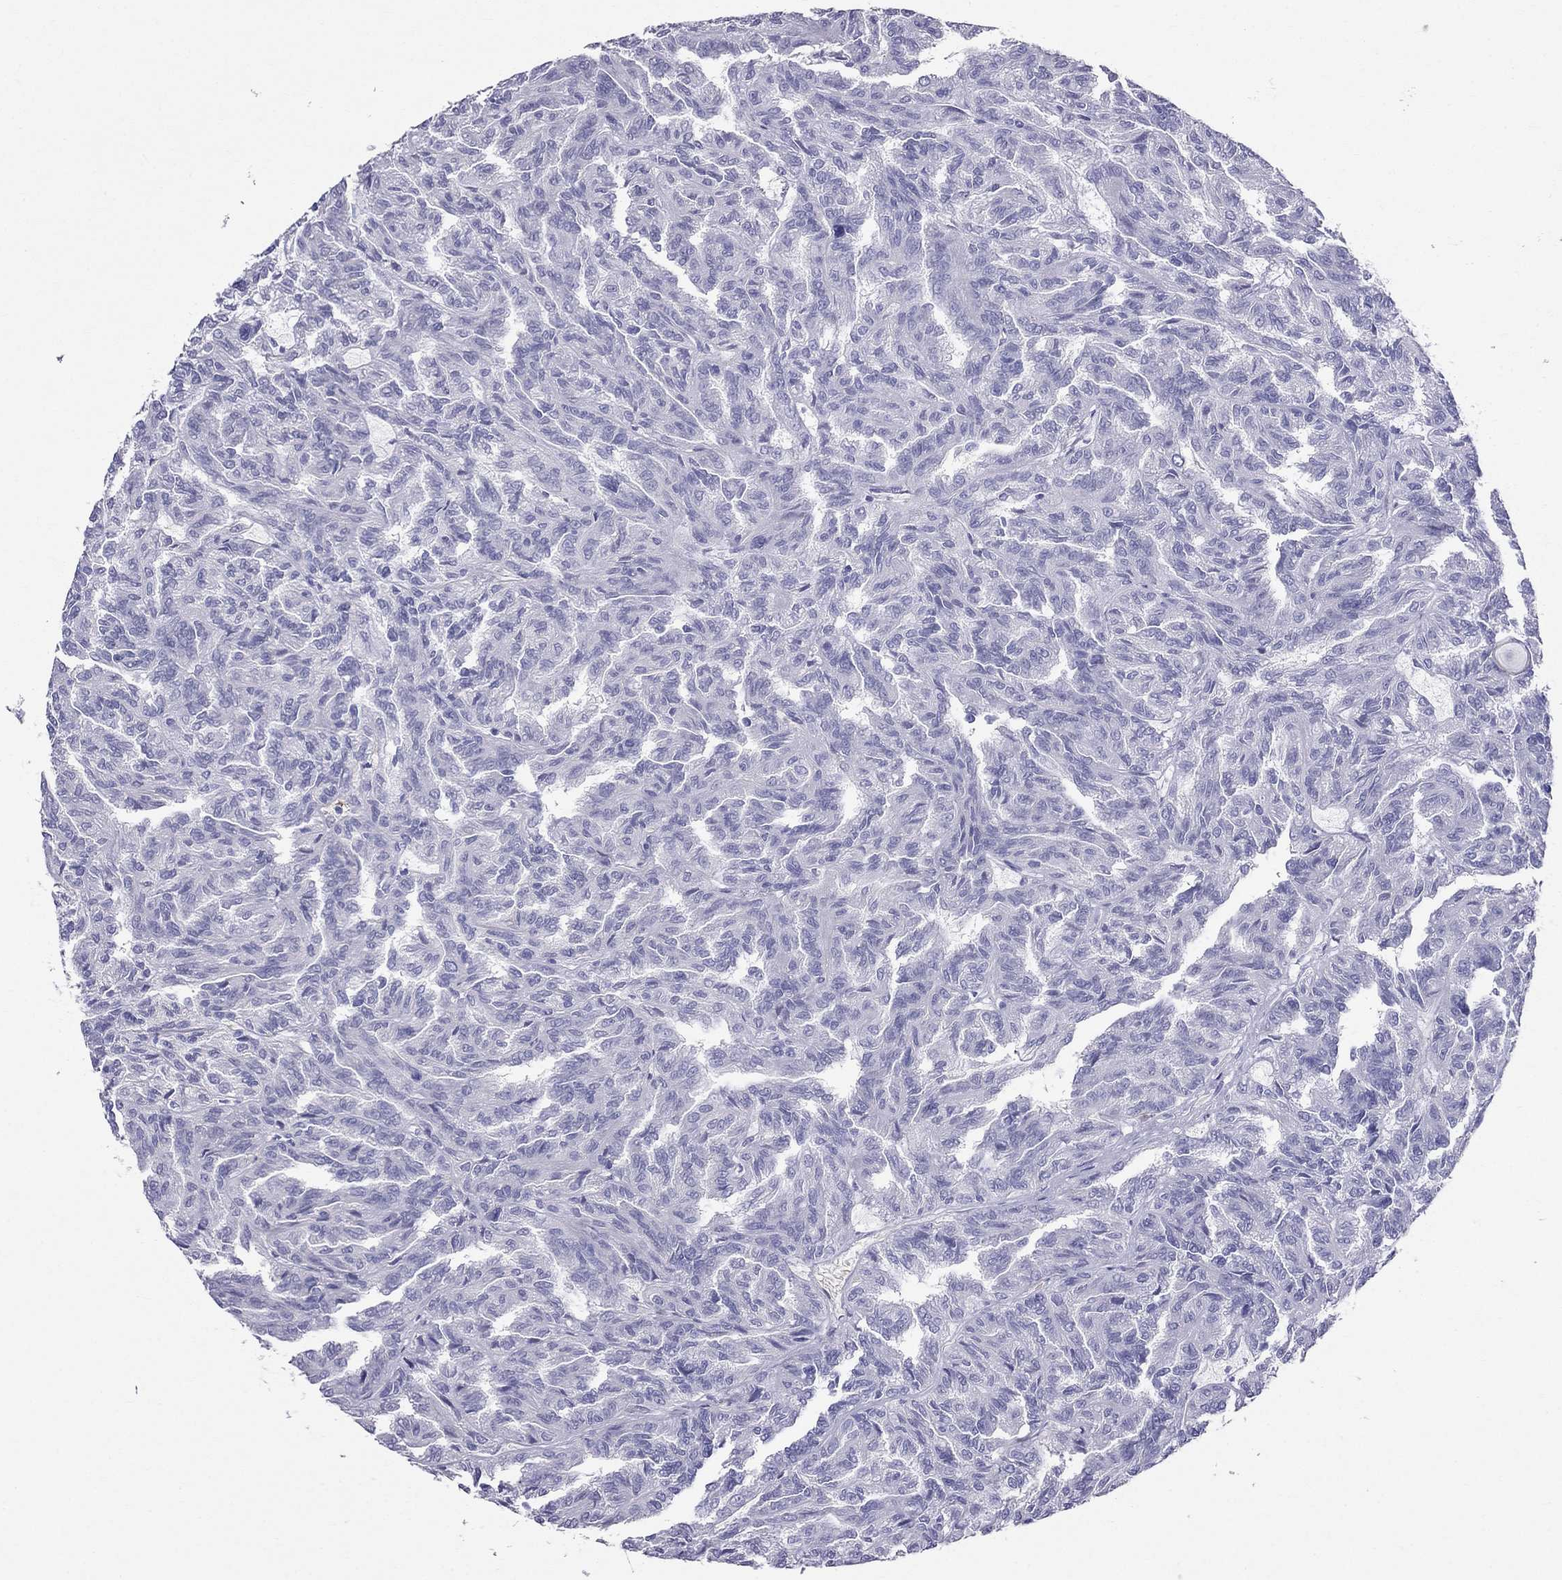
{"staining": {"intensity": "negative", "quantity": "none", "location": "none"}, "tissue": "renal cancer", "cell_type": "Tumor cells", "image_type": "cancer", "snomed": [{"axis": "morphology", "description": "Adenocarcinoma, NOS"}, {"axis": "topography", "description": "Kidney"}], "caption": "Protein analysis of renal cancer (adenocarcinoma) demonstrates no significant positivity in tumor cells.", "gene": "DNAAF6", "patient": {"sex": "male", "age": 79}}